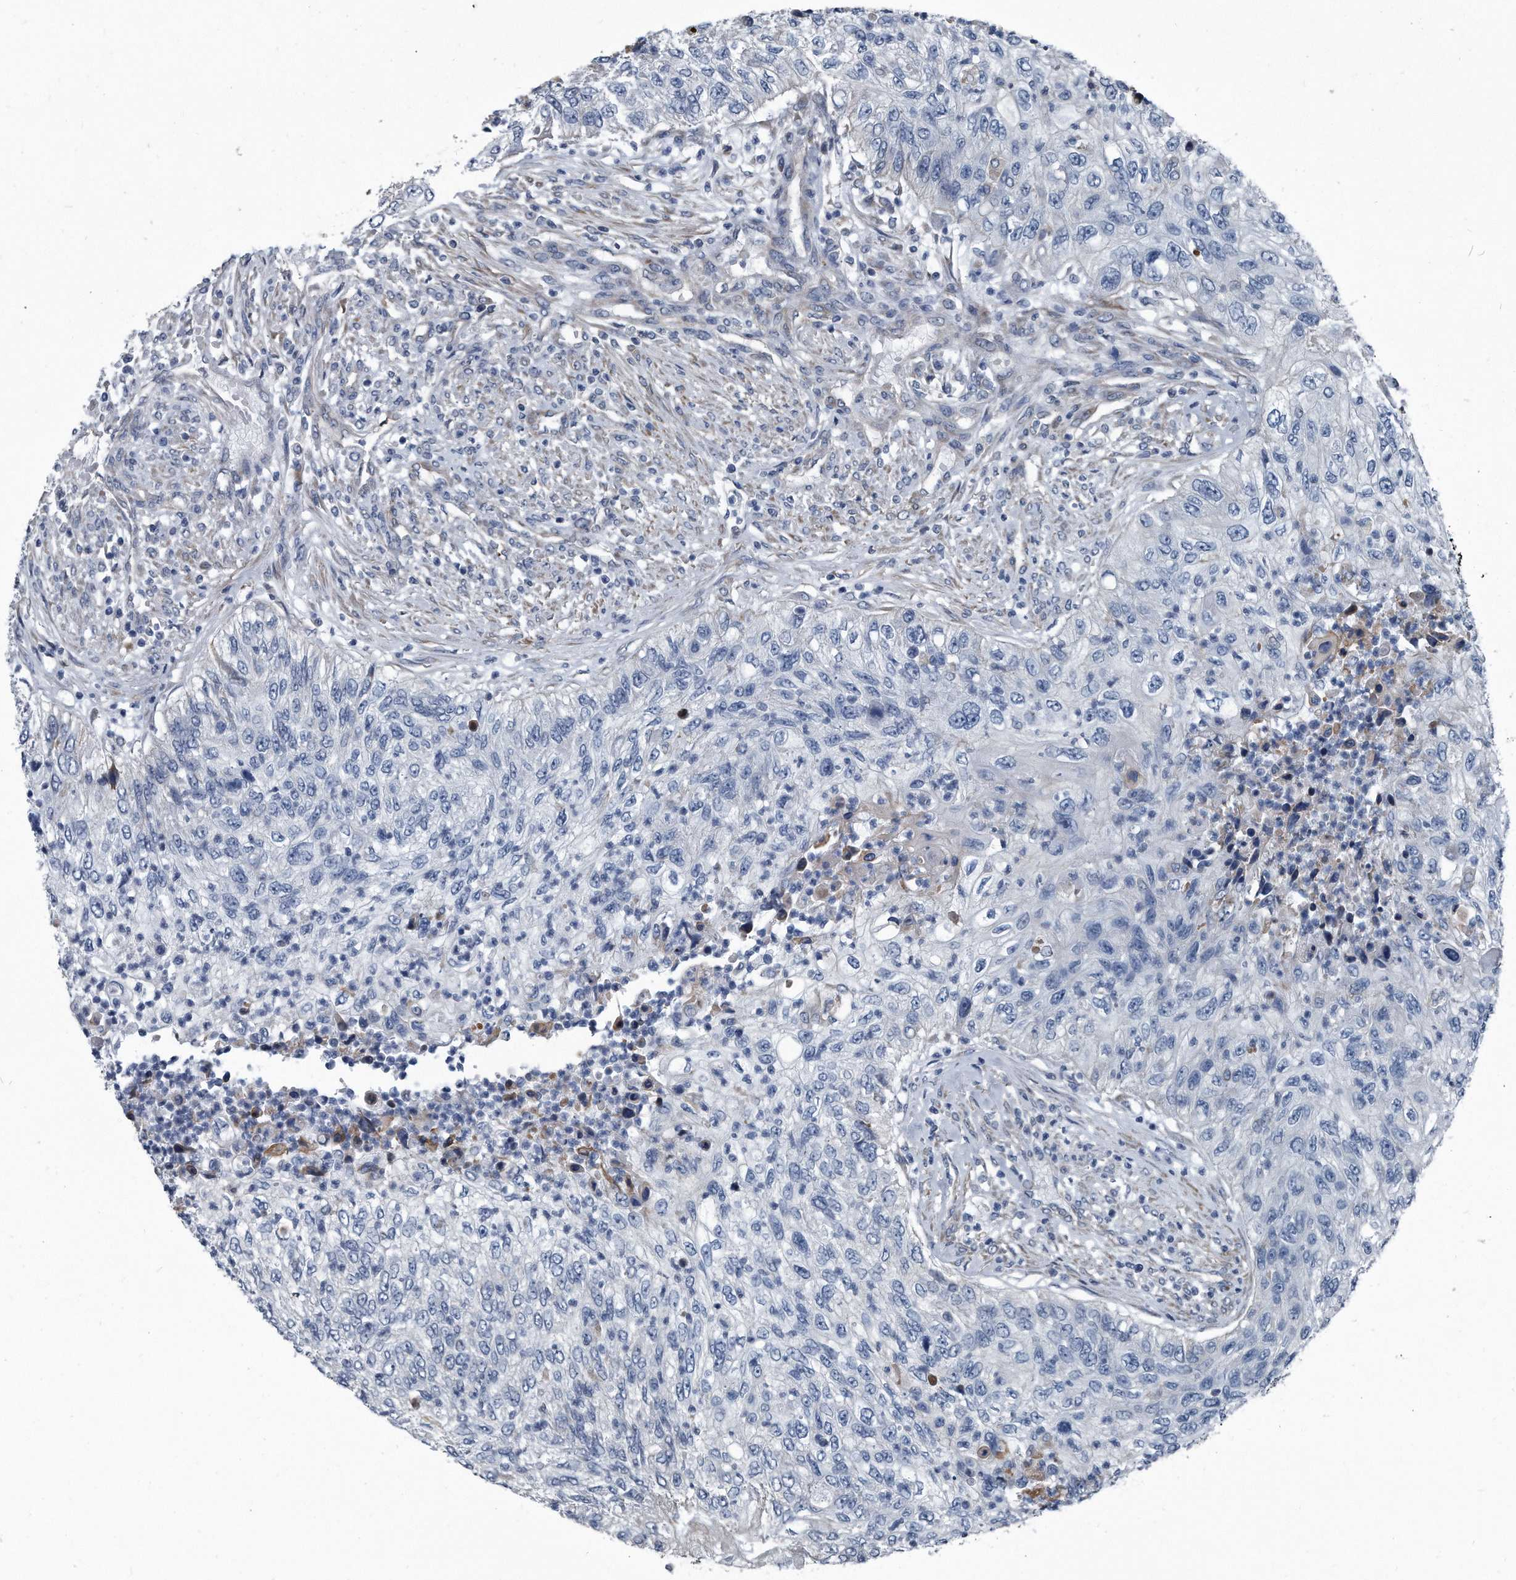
{"staining": {"intensity": "negative", "quantity": "none", "location": "none"}, "tissue": "urothelial cancer", "cell_type": "Tumor cells", "image_type": "cancer", "snomed": [{"axis": "morphology", "description": "Urothelial carcinoma, High grade"}, {"axis": "topography", "description": "Urinary bladder"}], "caption": "Immunohistochemistry (IHC) of human urothelial carcinoma (high-grade) displays no positivity in tumor cells. (DAB immunohistochemistry with hematoxylin counter stain).", "gene": "PLEC", "patient": {"sex": "female", "age": 60}}